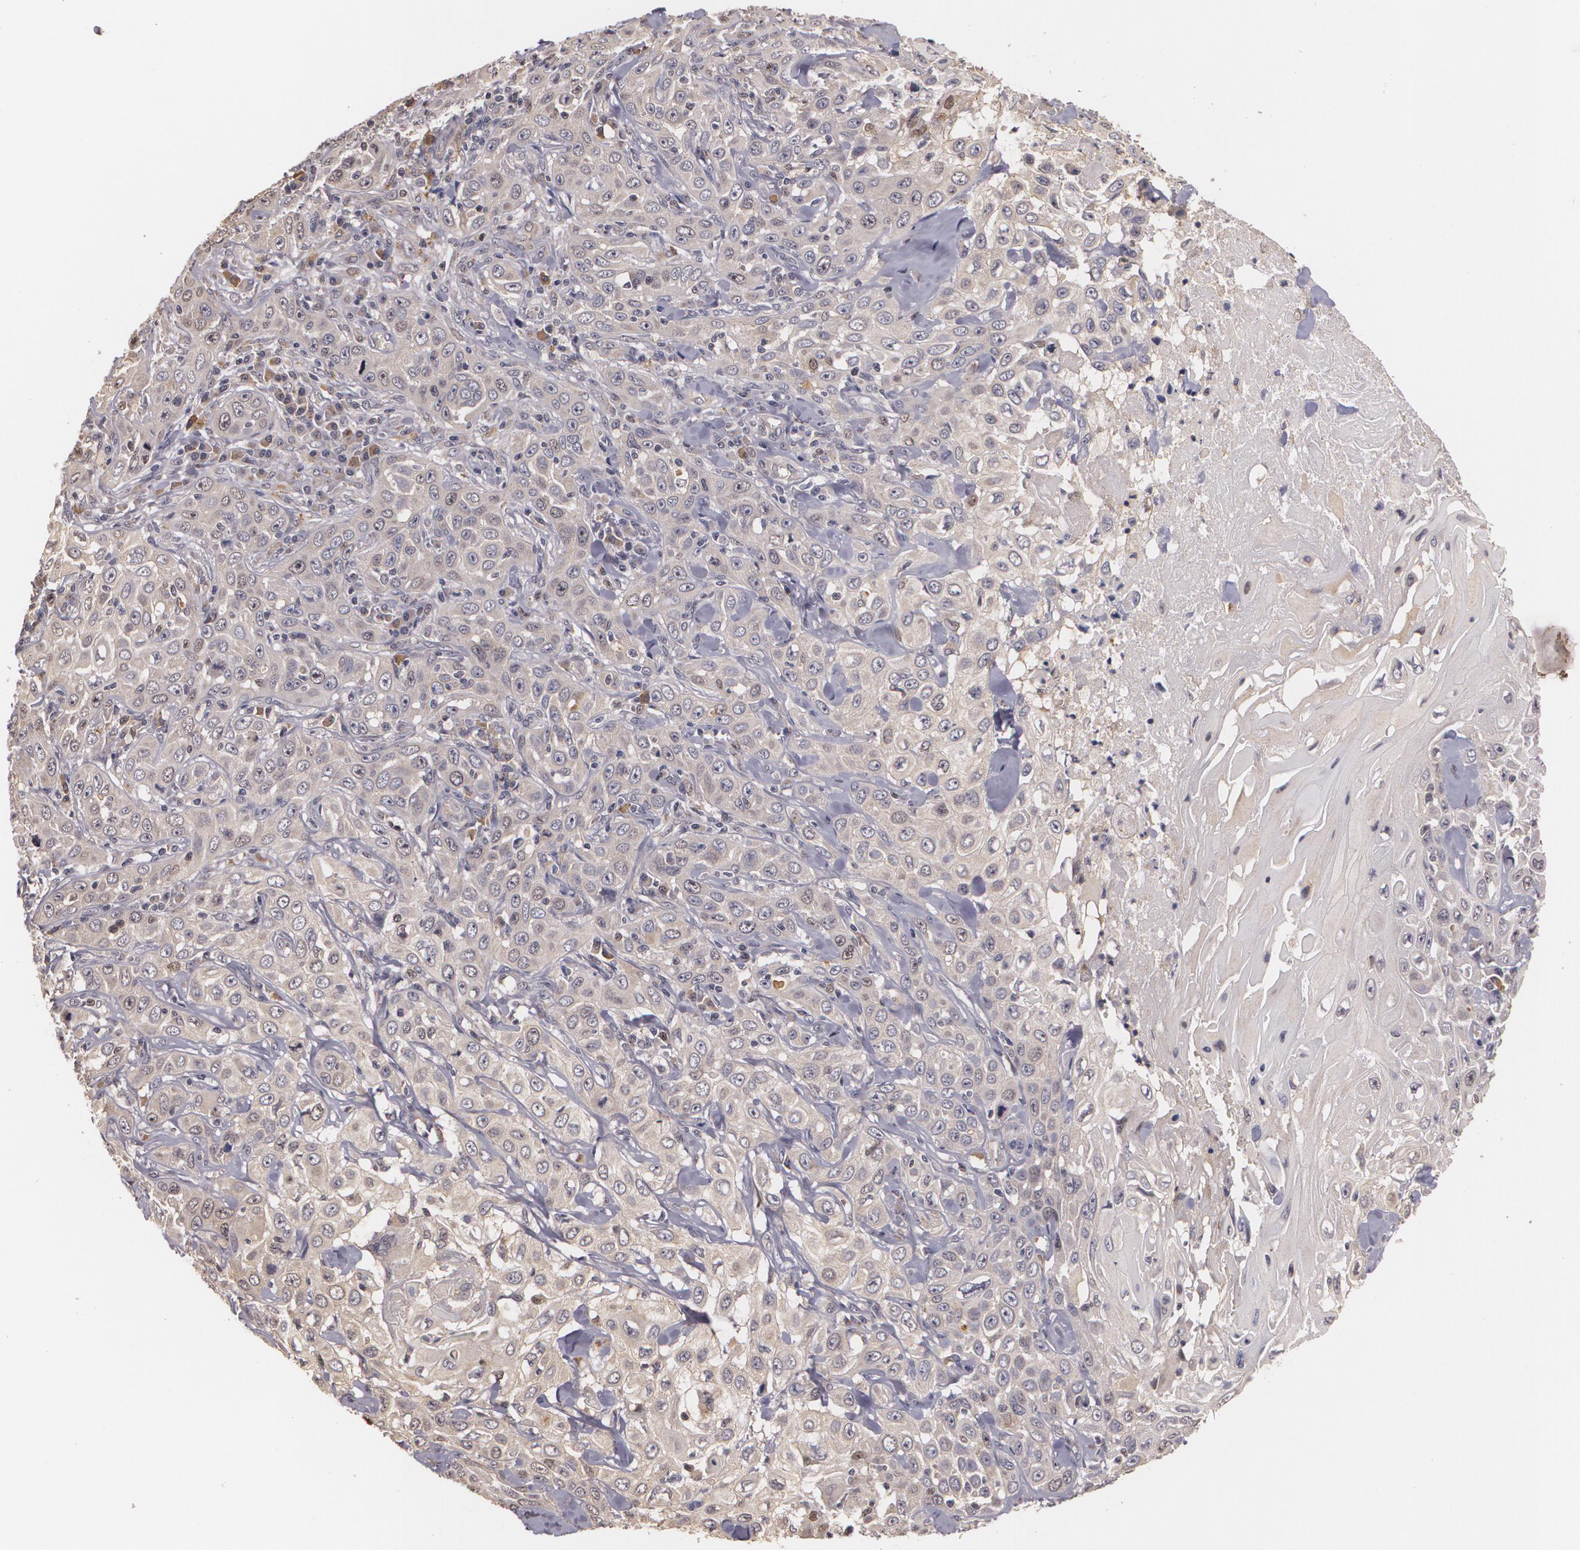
{"staining": {"intensity": "weak", "quantity": "25%-75%", "location": "cytoplasmic/membranous,nuclear"}, "tissue": "skin cancer", "cell_type": "Tumor cells", "image_type": "cancer", "snomed": [{"axis": "morphology", "description": "Squamous cell carcinoma, NOS"}, {"axis": "topography", "description": "Skin"}], "caption": "Tumor cells show low levels of weak cytoplasmic/membranous and nuclear staining in approximately 25%-75% of cells in human skin cancer (squamous cell carcinoma).", "gene": "BRCA1", "patient": {"sex": "male", "age": 84}}